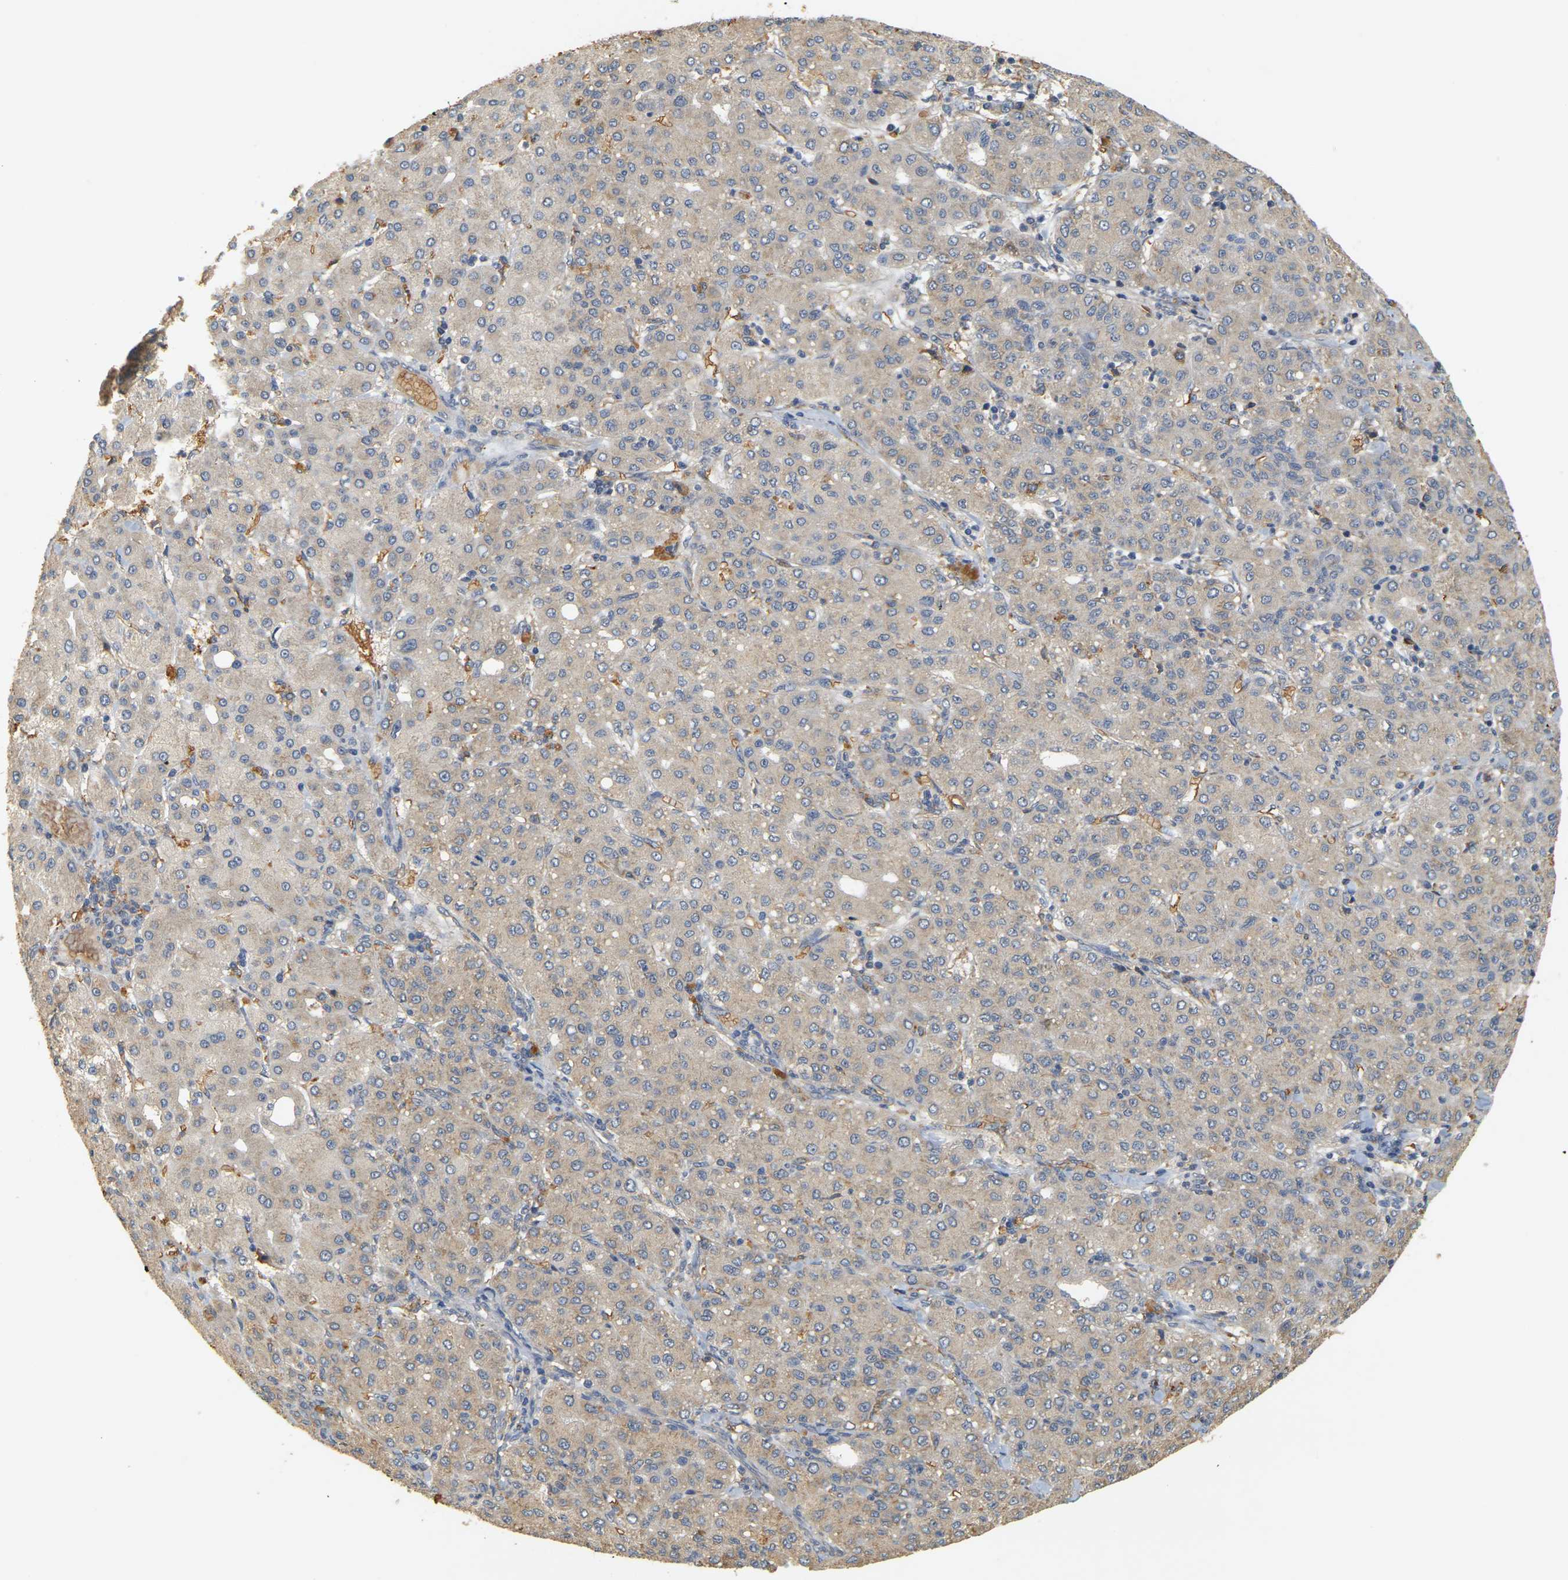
{"staining": {"intensity": "negative", "quantity": "none", "location": "none"}, "tissue": "liver cancer", "cell_type": "Tumor cells", "image_type": "cancer", "snomed": [{"axis": "morphology", "description": "Carcinoma, Hepatocellular, NOS"}, {"axis": "topography", "description": "Liver"}], "caption": "This histopathology image is of liver hepatocellular carcinoma stained with IHC to label a protein in brown with the nuclei are counter-stained blue. There is no expression in tumor cells.", "gene": "MEGF9", "patient": {"sex": "male", "age": 65}}